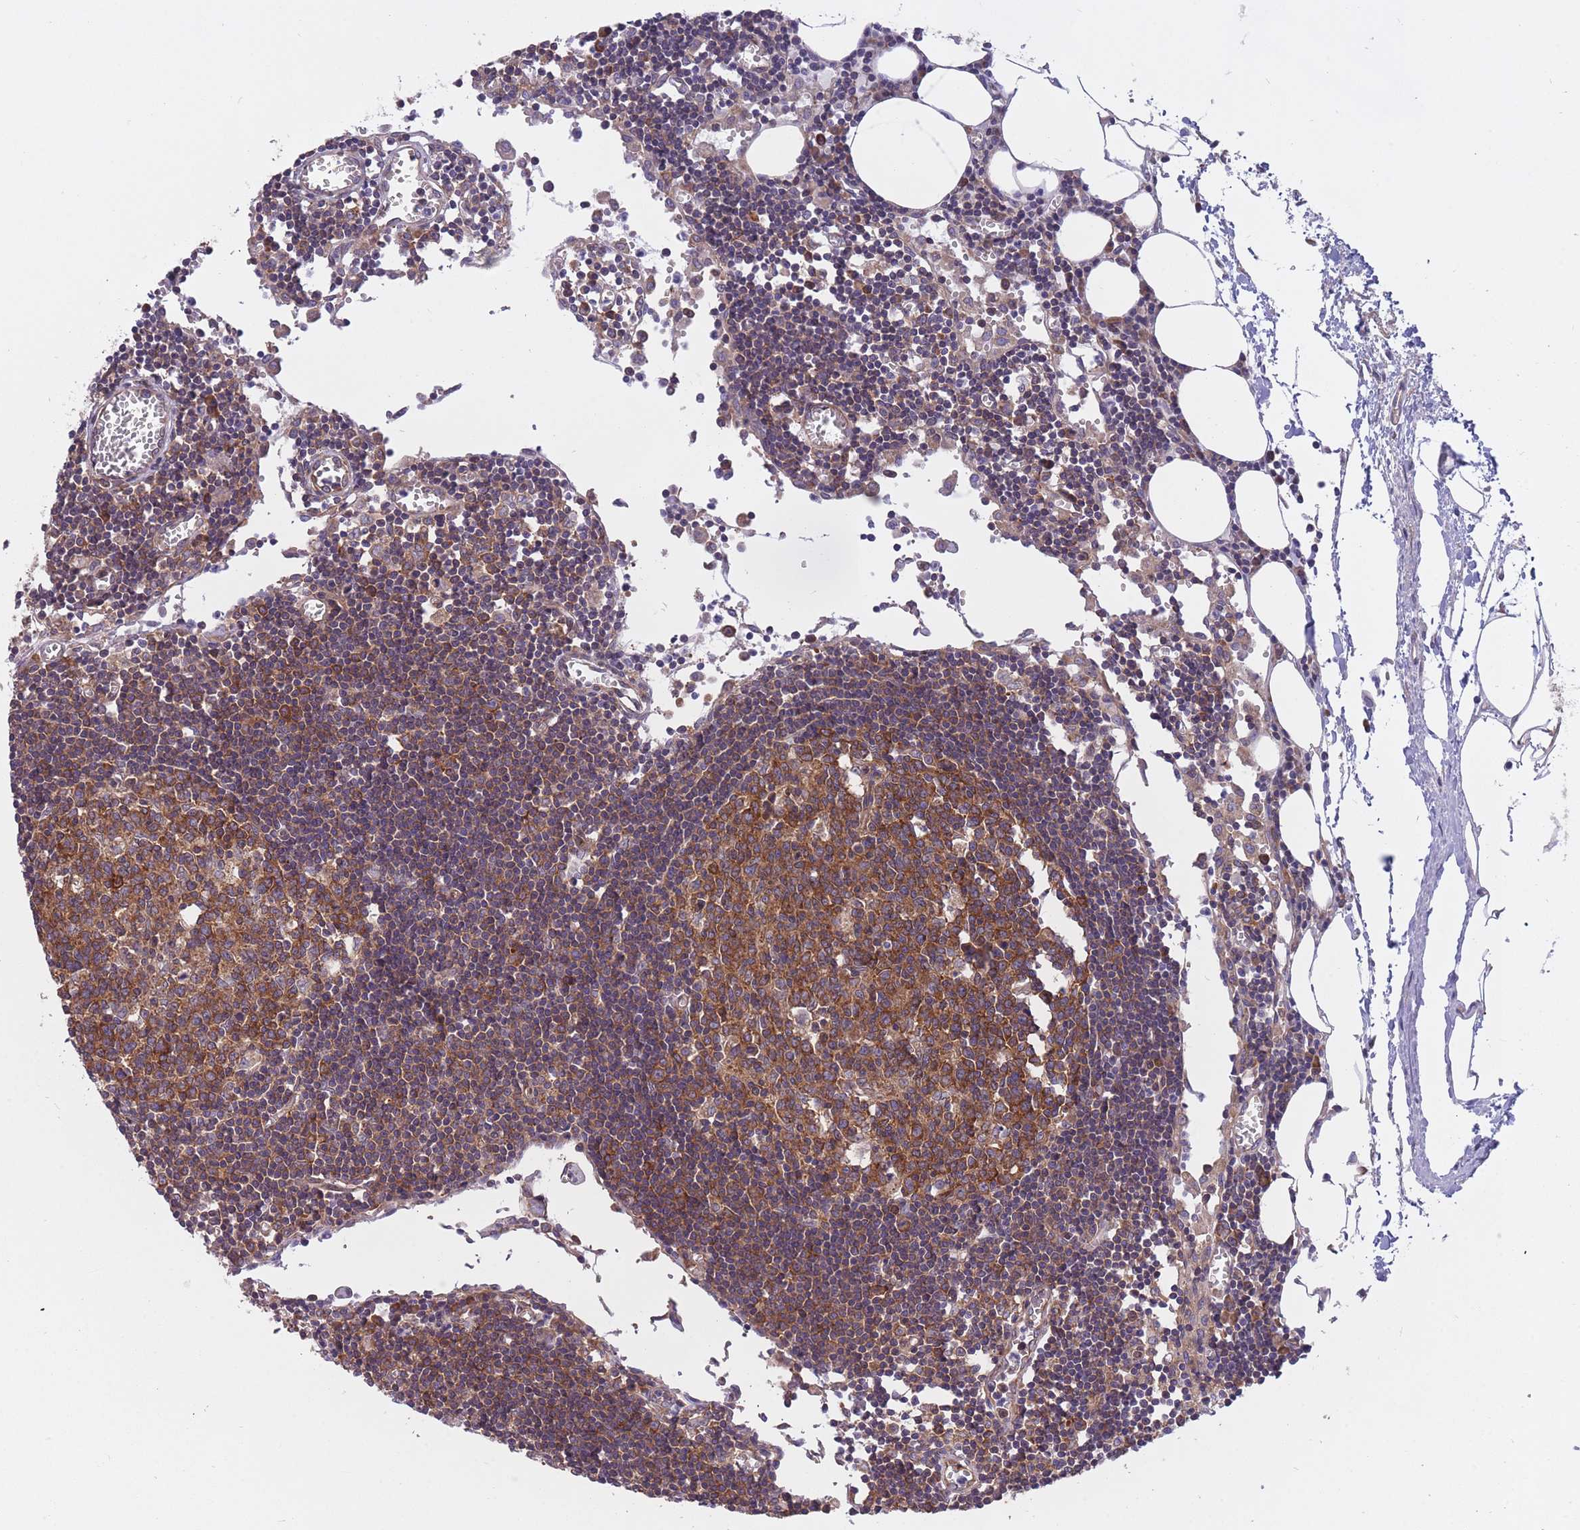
{"staining": {"intensity": "strong", "quantity": ">75%", "location": "cytoplasmic/membranous"}, "tissue": "lymph node", "cell_type": "Germinal center cells", "image_type": "normal", "snomed": [{"axis": "morphology", "description": "Normal tissue, NOS"}, {"axis": "topography", "description": "Lymph node"}], "caption": "Approximately >75% of germinal center cells in normal human lymph node show strong cytoplasmic/membranous protein staining as visualized by brown immunohistochemical staining.", "gene": "CCDC124", "patient": {"sex": "male", "age": 62}}